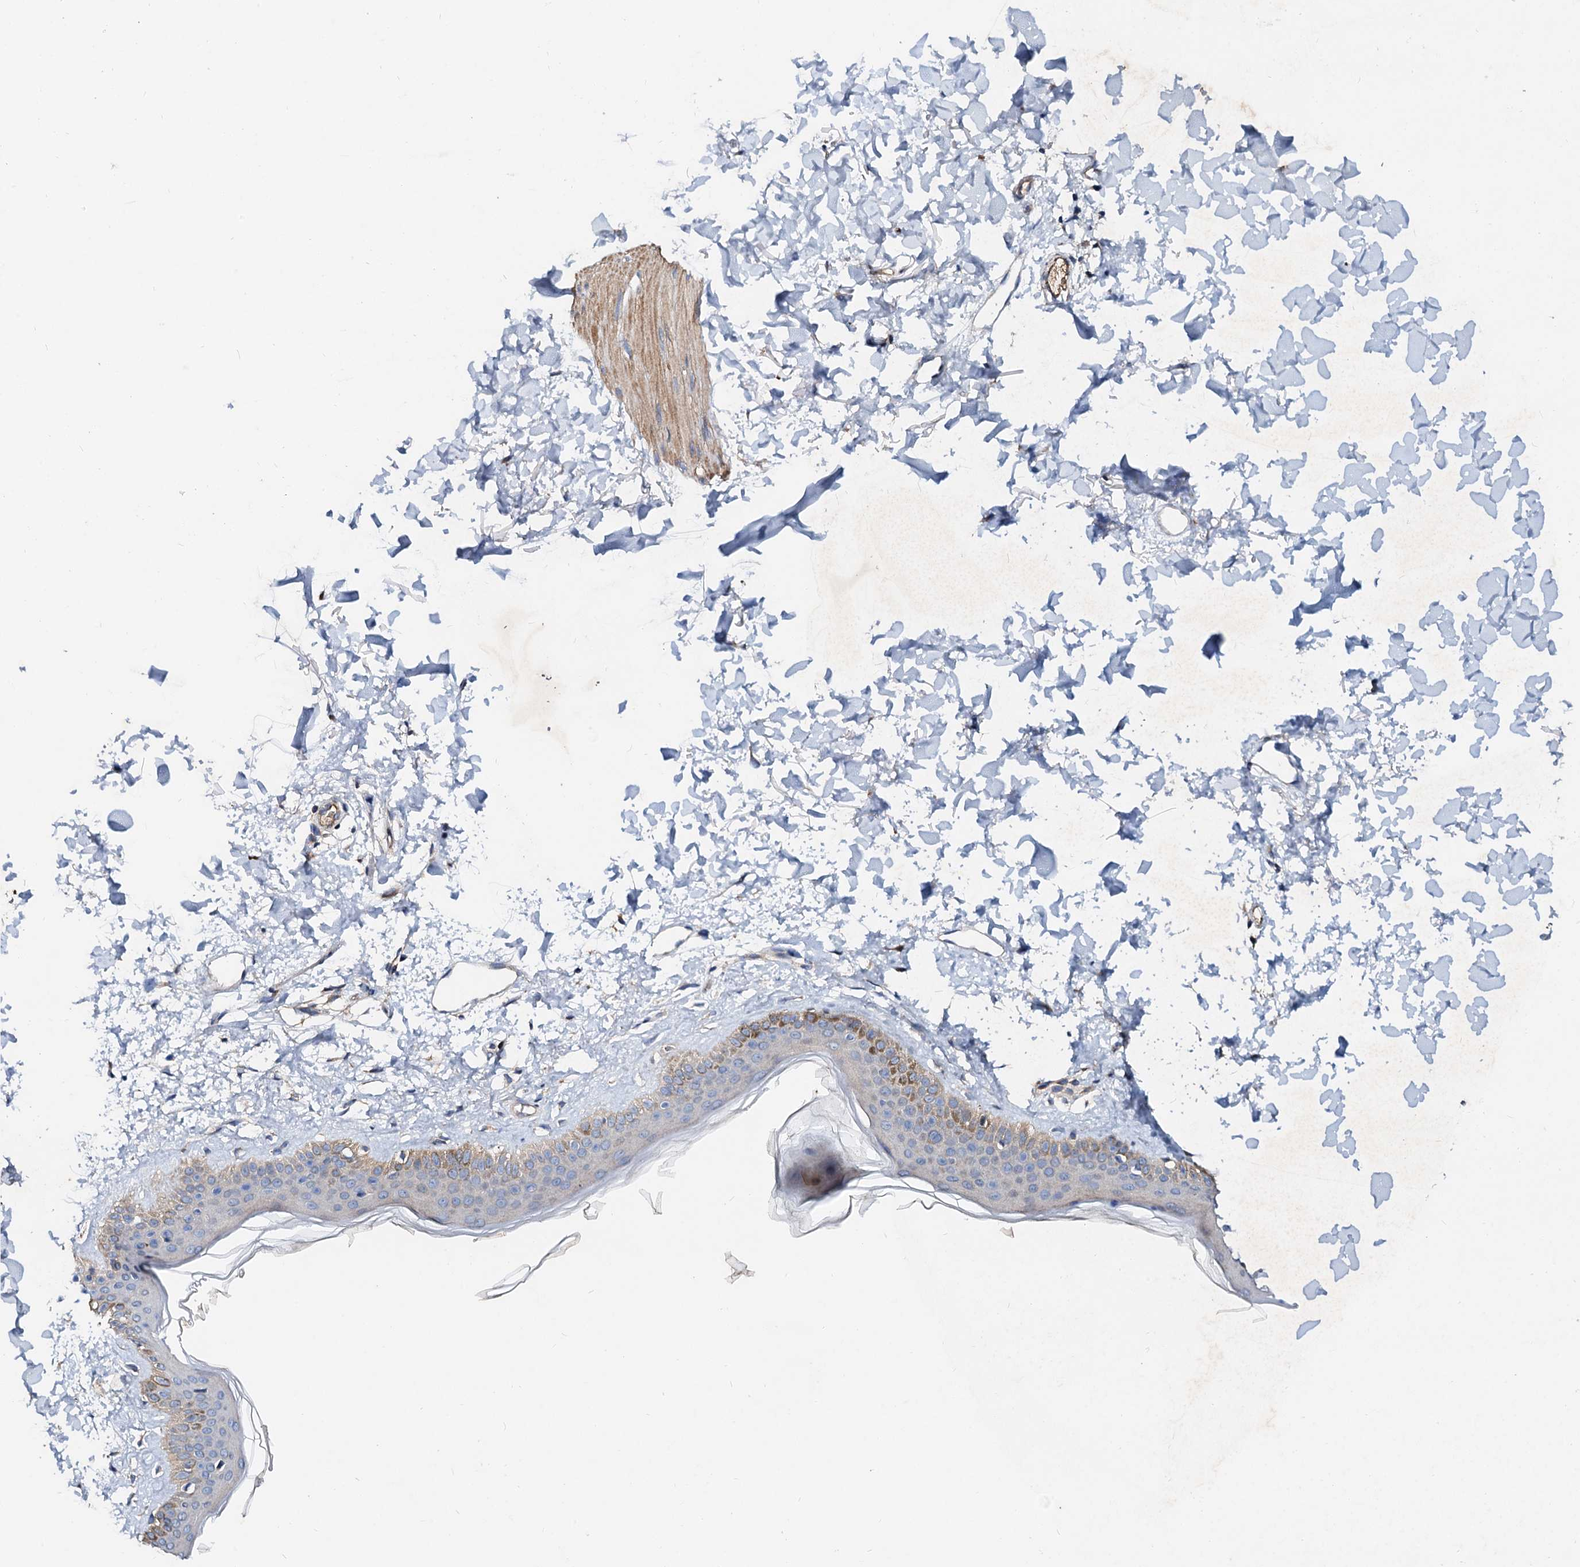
{"staining": {"intensity": "weak", "quantity": ">75%", "location": "cytoplasmic/membranous"}, "tissue": "skin", "cell_type": "Fibroblasts", "image_type": "normal", "snomed": [{"axis": "morphology", "description": "Normal tissue, NOS"}, {"axis": "topography", "description": "Skin"}], "caption": "High-power microscopy captured an IHC micrograph of normal skin, revealing weak cytoplasmic/membranous staining in approximately >75% of fibroblasts. The protein is shown in brown color, while the nuclei are stained blue.", "gene": "FIBIN", "patient": {"sex": "female", "age": 58}}